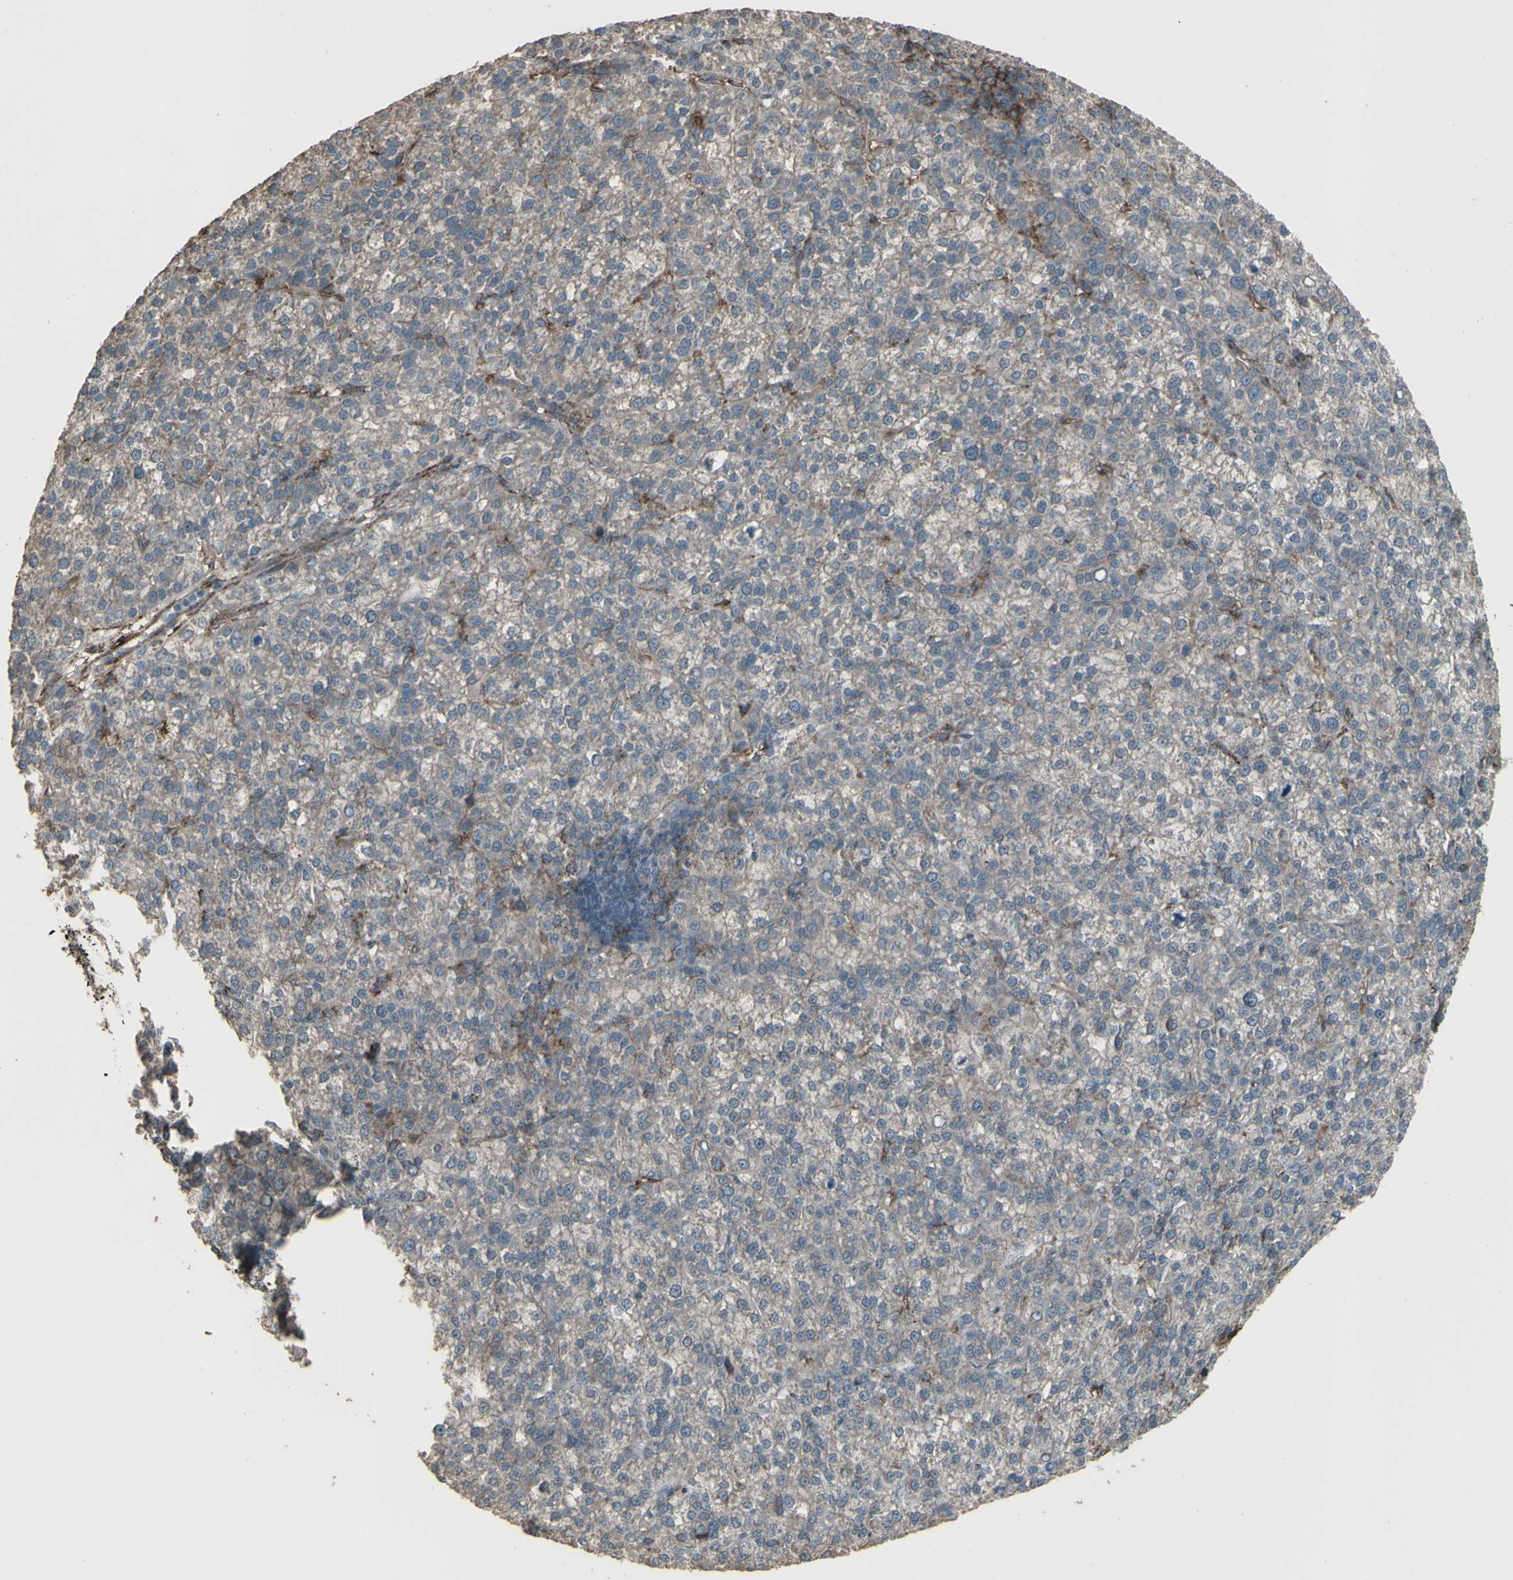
{"staining": {"intensity": "negative", "quantity": "none", "location": "none"}, "tissue": "liver cancer", "cell_type": "Tumor cells", "image_type": "cancer", "snomed": [{"axis": "morphology", "description": "Carcinoma, Hepatocellular, NOS"}, {"axis": "topography", "description": "Liver"}], "caption": "The photomicrograph demonstrates no staining of tumor cells in liver cancer (hepatocellular carcinoma).", "gene": "SMO", "patient": {"sex": "female", "age": 58}}